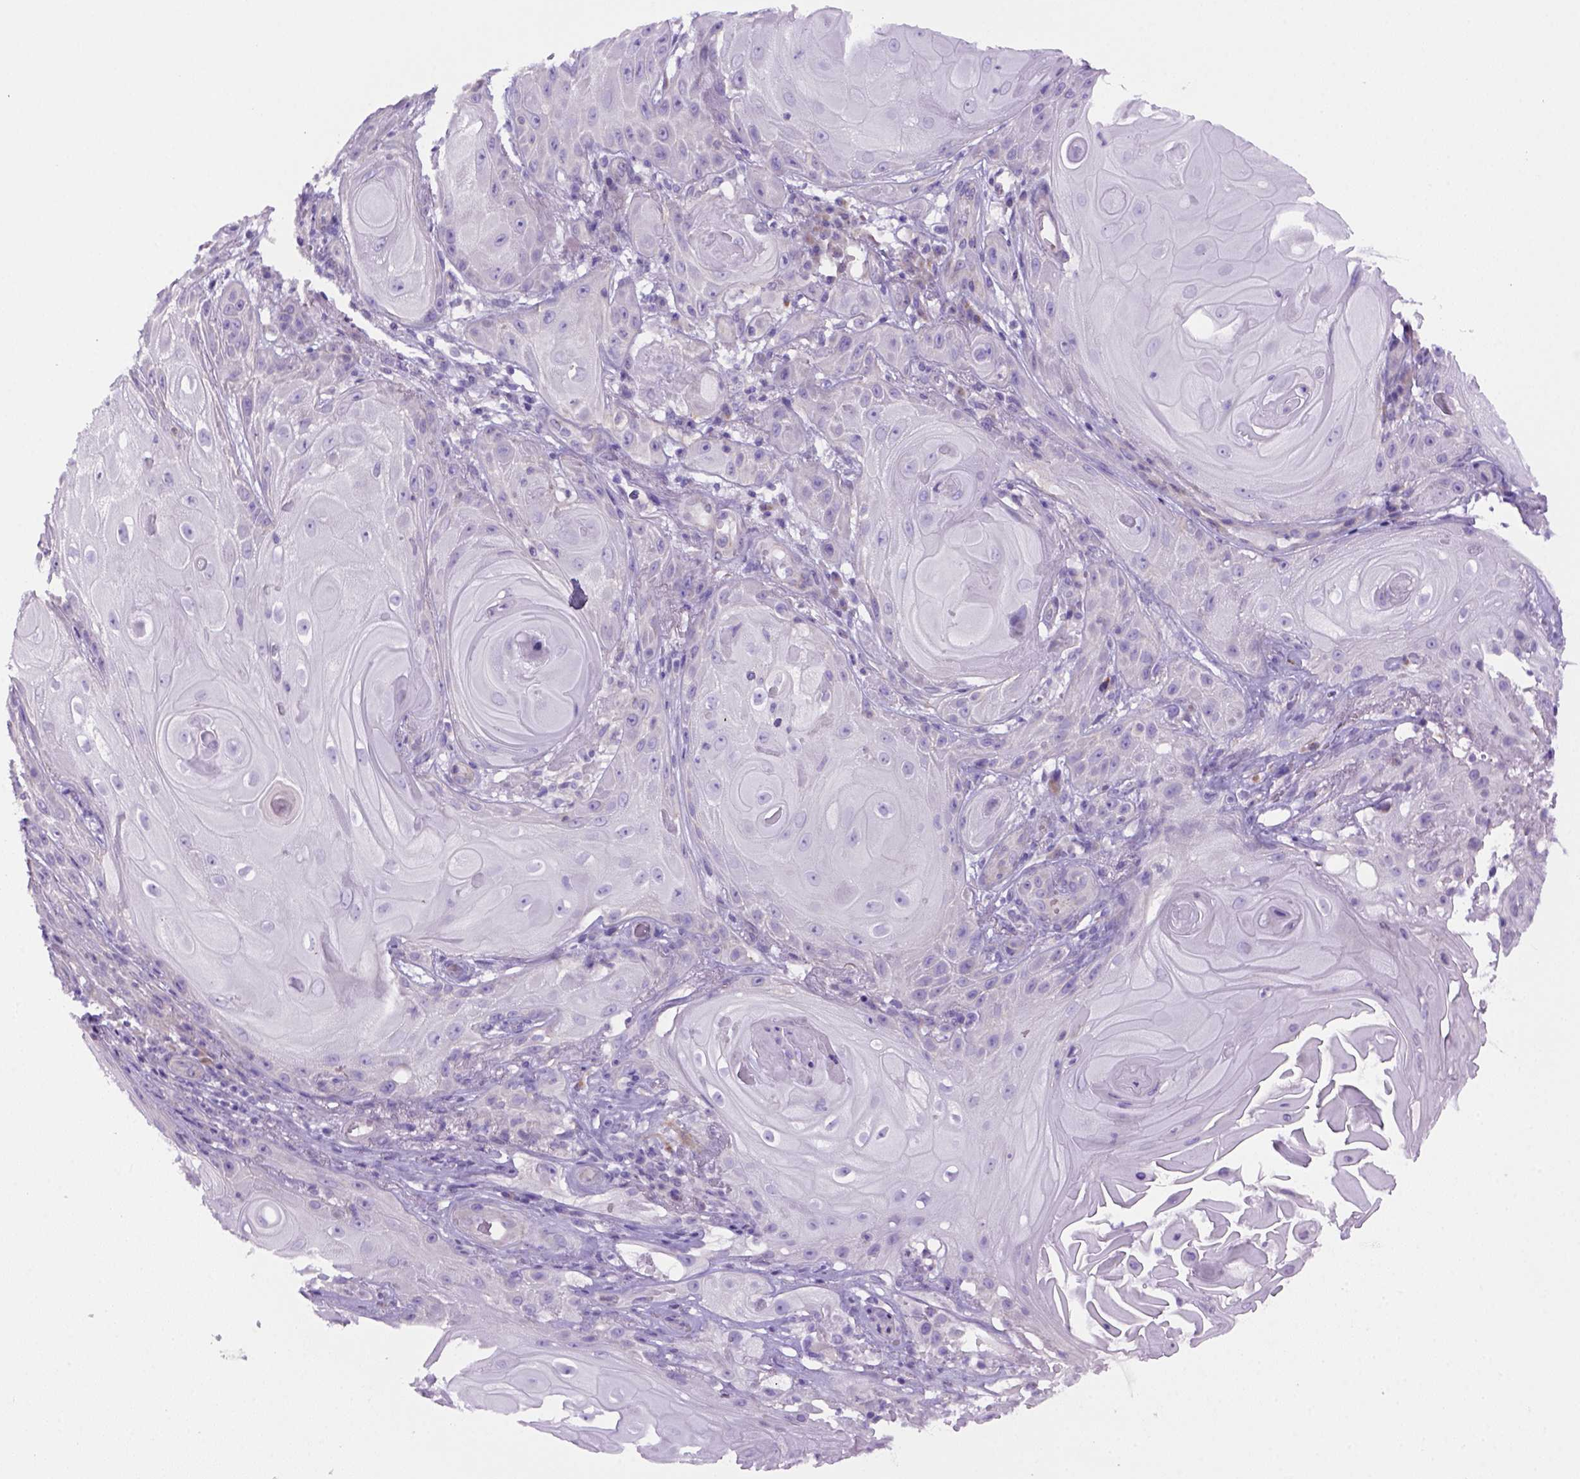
{"staining": {"intensity": "negative", "quantity": "none", "location": "none"}, "tissue": "skin cancer", "cell_type": "Tumor cells", "image_type": "cancer", "snomed": [{"axis": "morphology", "description": "Squamous cell carcinoma, NOS"}, {"axis": "topography", "description": "Skin"}], "caption": "Immunohistochemical staining of human skin squamous cell carcinoma shows no significant expression in tumor cells. Nuclei are stained in blue.", "gene": "DNAH11", "patient": {"sex": "male", "age": 62}}